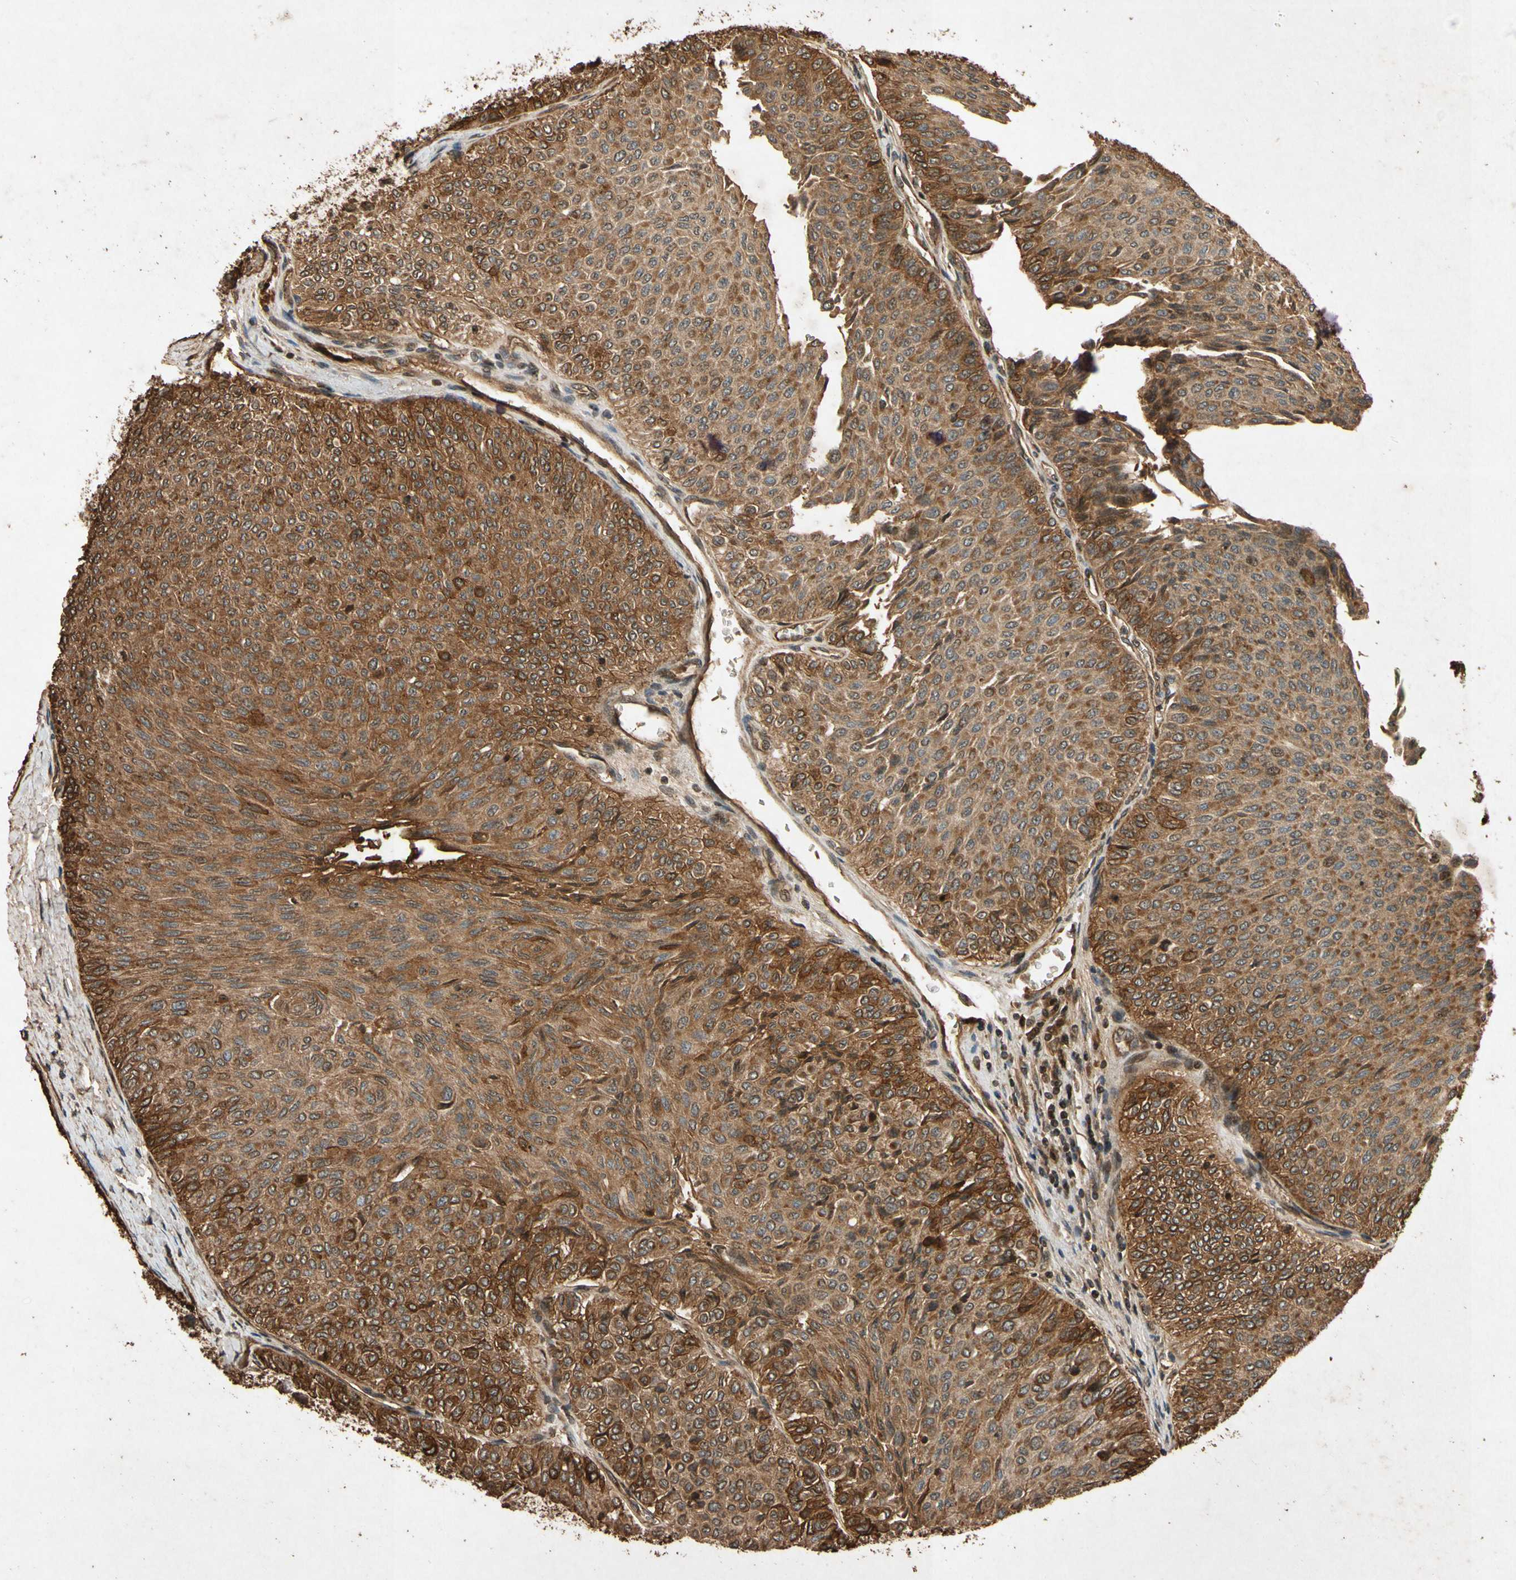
{"staining": {"intensity": "strong", "quantity": ">75%", "location": "cytoplasmic/membranous"}, "tissue": "urothelial cancer", "cell_type": "Tumor cells", "image_type": "cancer", "snomed": [{"axis": "morphology", "description": "Urothelial carcinoma, Low grade"}, {"axis": "topography", "description": "Urinary bladder"}], "caption": "DAB immunohistochemical staining of urothelial cancer shows strong cytoplasmic/membranous protein staining in approximately >75% of tumor cells.", "gene": "TXN2", "patient": {"sex": "male", "age": 78}}